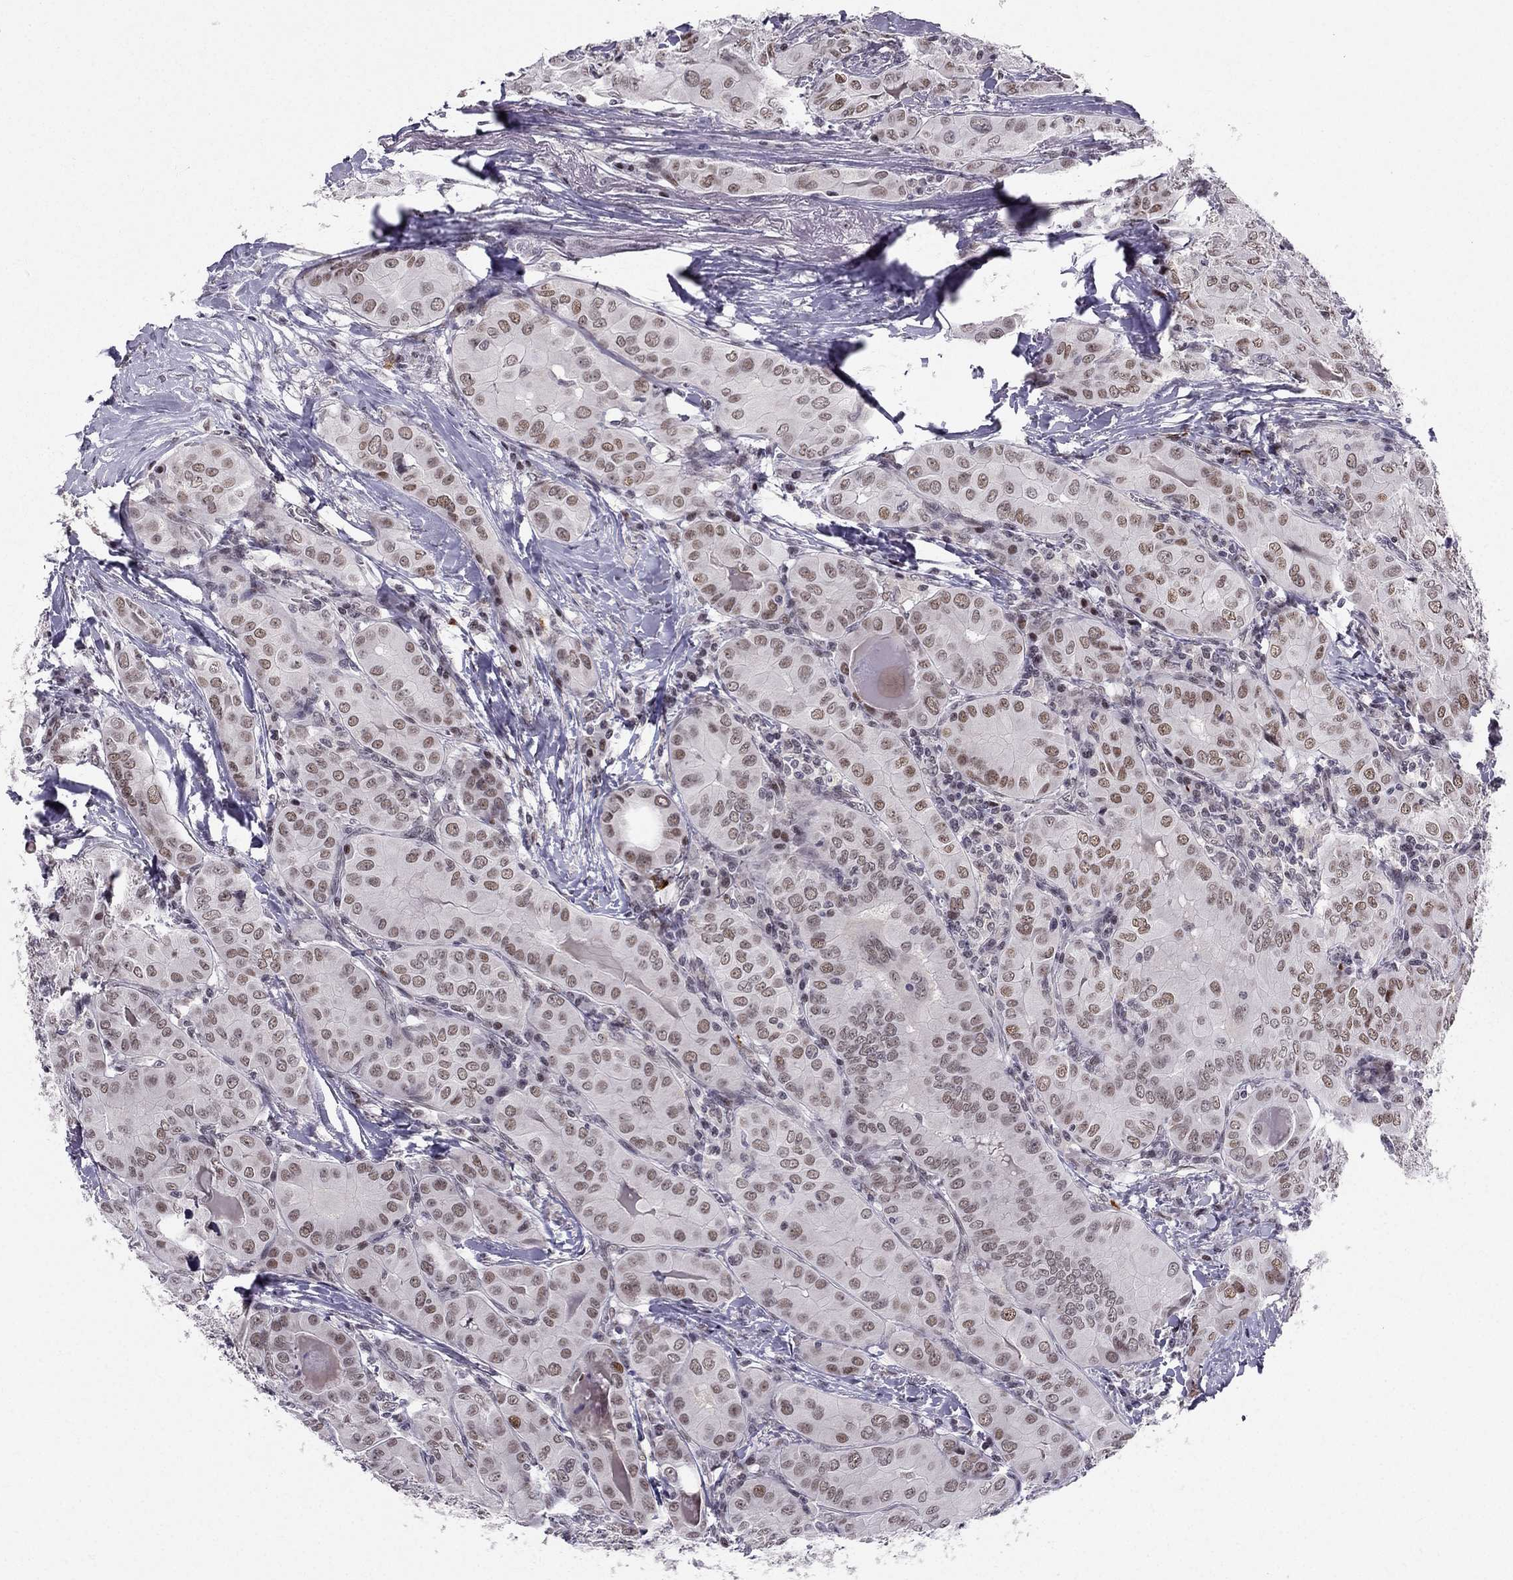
{"staining": {"intensity": "weak", "quantity": "<25%", "location": "nuclear"}, "tissue": "thyroid cancer", "cell_type": "Tumor cells", "image_type": "cancer", "snomed": [{"axis": "morphology", "description": "Papillary adenocarcinoma, NOS"}, {"axis": "topography", "description": "Thyroid gland"}], "caption": "Papillary adenocarcinoma (thyroid) was stained to show a protein in brown. There is no significant positivity in tumor cells.", "gene": "RPRD2", "patient": {"sex": "female", "age": 37}}